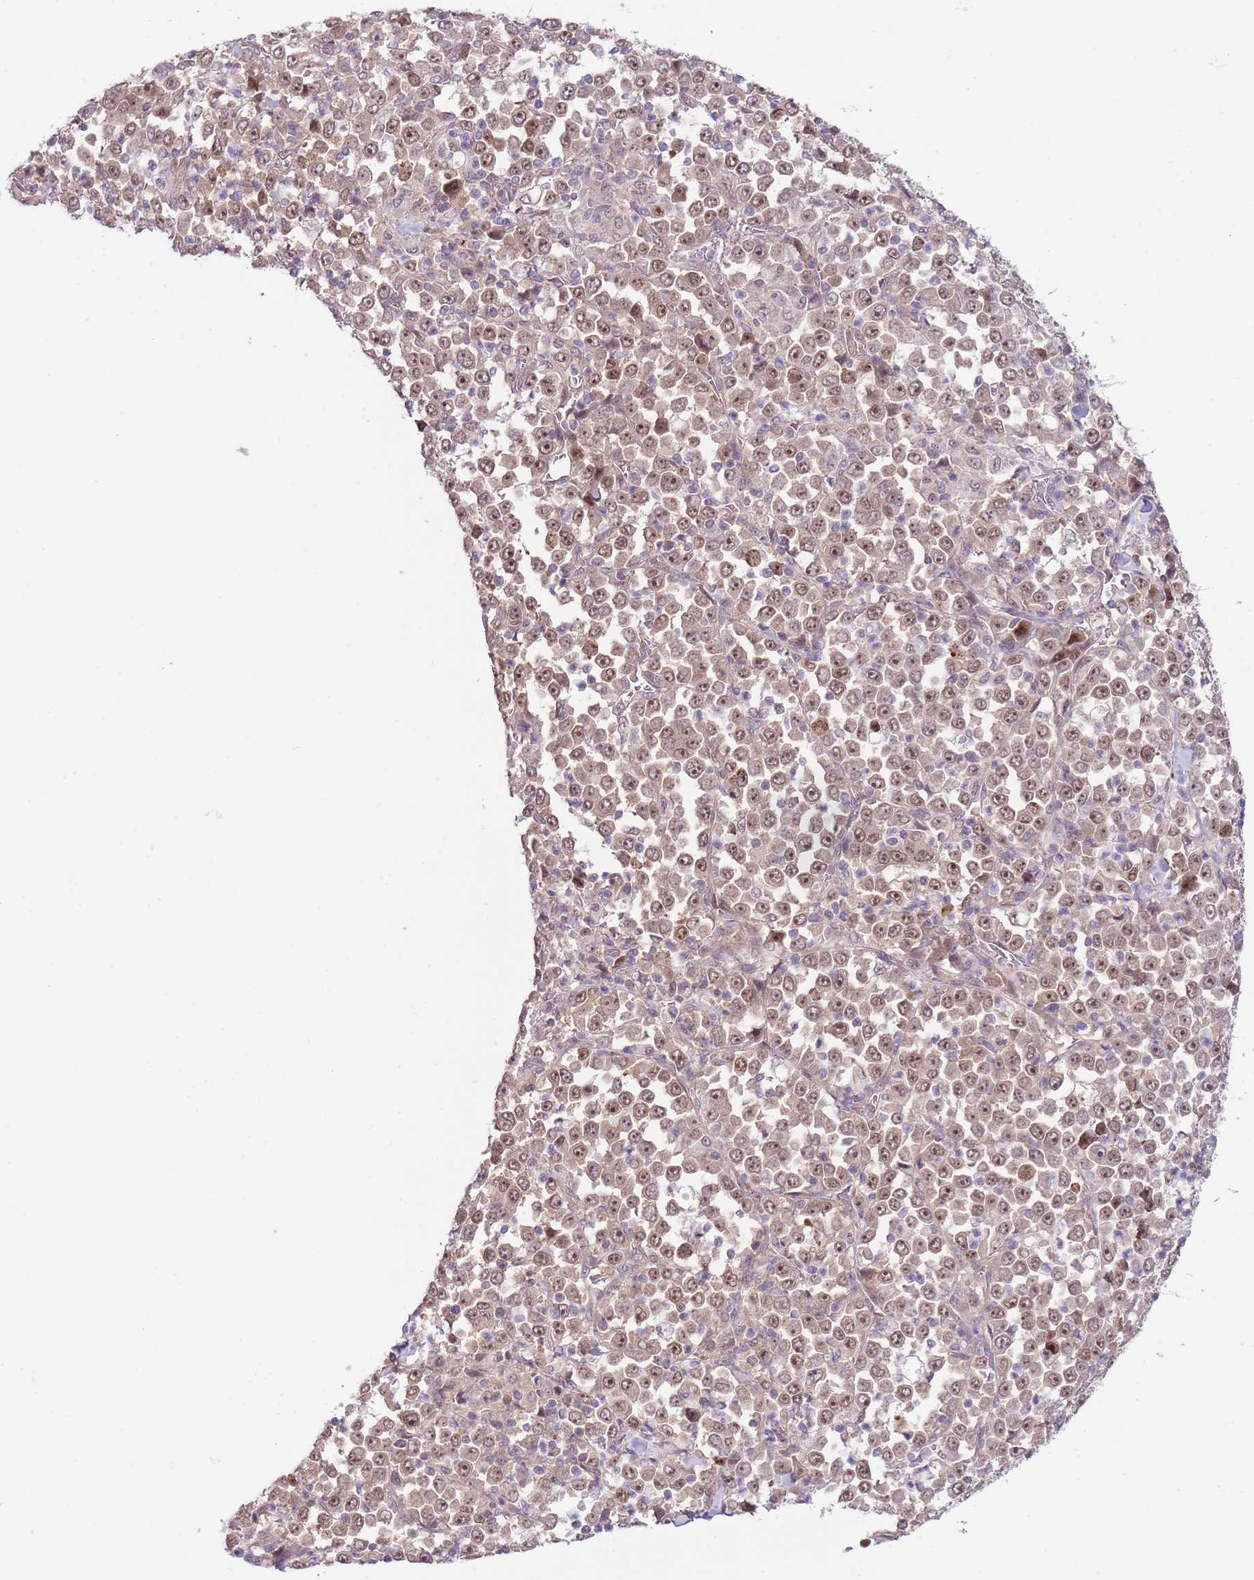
{"staining": {"intensity": "moderate", "quantity": ">75%", "location": "nuclear"}, "tissue": "stomach cancer", "cell_type": "Tumor cells", "image_type": "cancer", "snomed": [{"axis": "morphology", "description": "Normal tissue, NOS"}, {"axis": "morphology", "description": "Adenocarcinoma, NOS"}, {"axis": "topography", "description": "Stomach, upper"}, {"axis": "topography", "description": "Stomach"}], "caption": "Stomach cancer stained with IHC displays moderate nuclear staining in approximately >75% of tumor cells.", "gene": "CHD1", "patient": {"sex": "male", "age": 59}}